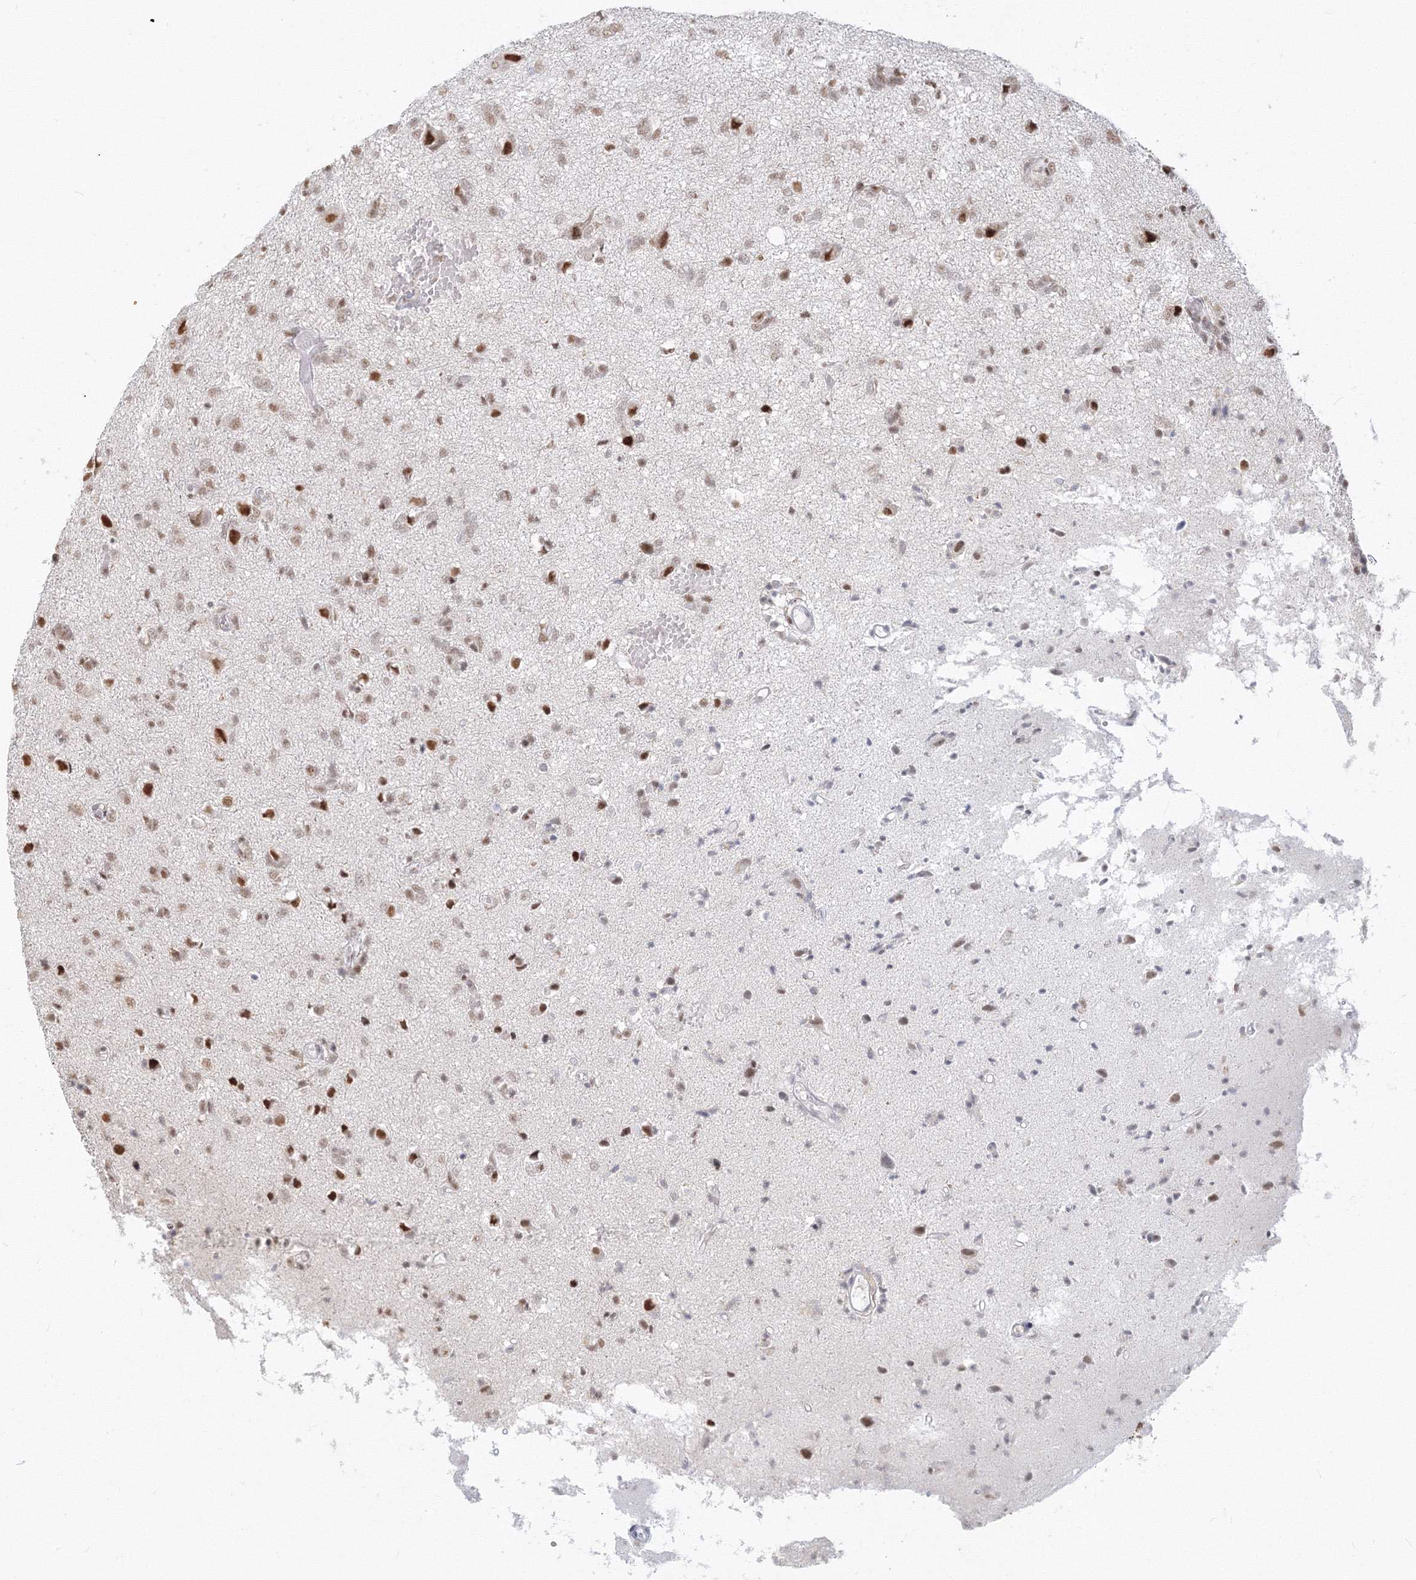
{"staining": {"intensity": "moderate", "quantity": ">75%", "location": "nuclear"}, "tissue": "glioma", "cell_type": "Tumor cells", "image_type": "cancer", "snomed": [{"axis": "morphology", "description": "Glioma, malignant, High grade"}, {"axis": "topography", "description": "Brain"}], "caption": "DAB immunohistochemical staining of glioma exhibits moderate nuclear protein expression in about >75% of tumor cells.", "gene": "PPP4R2", "patient": {"sex": "female", "age": 59}}